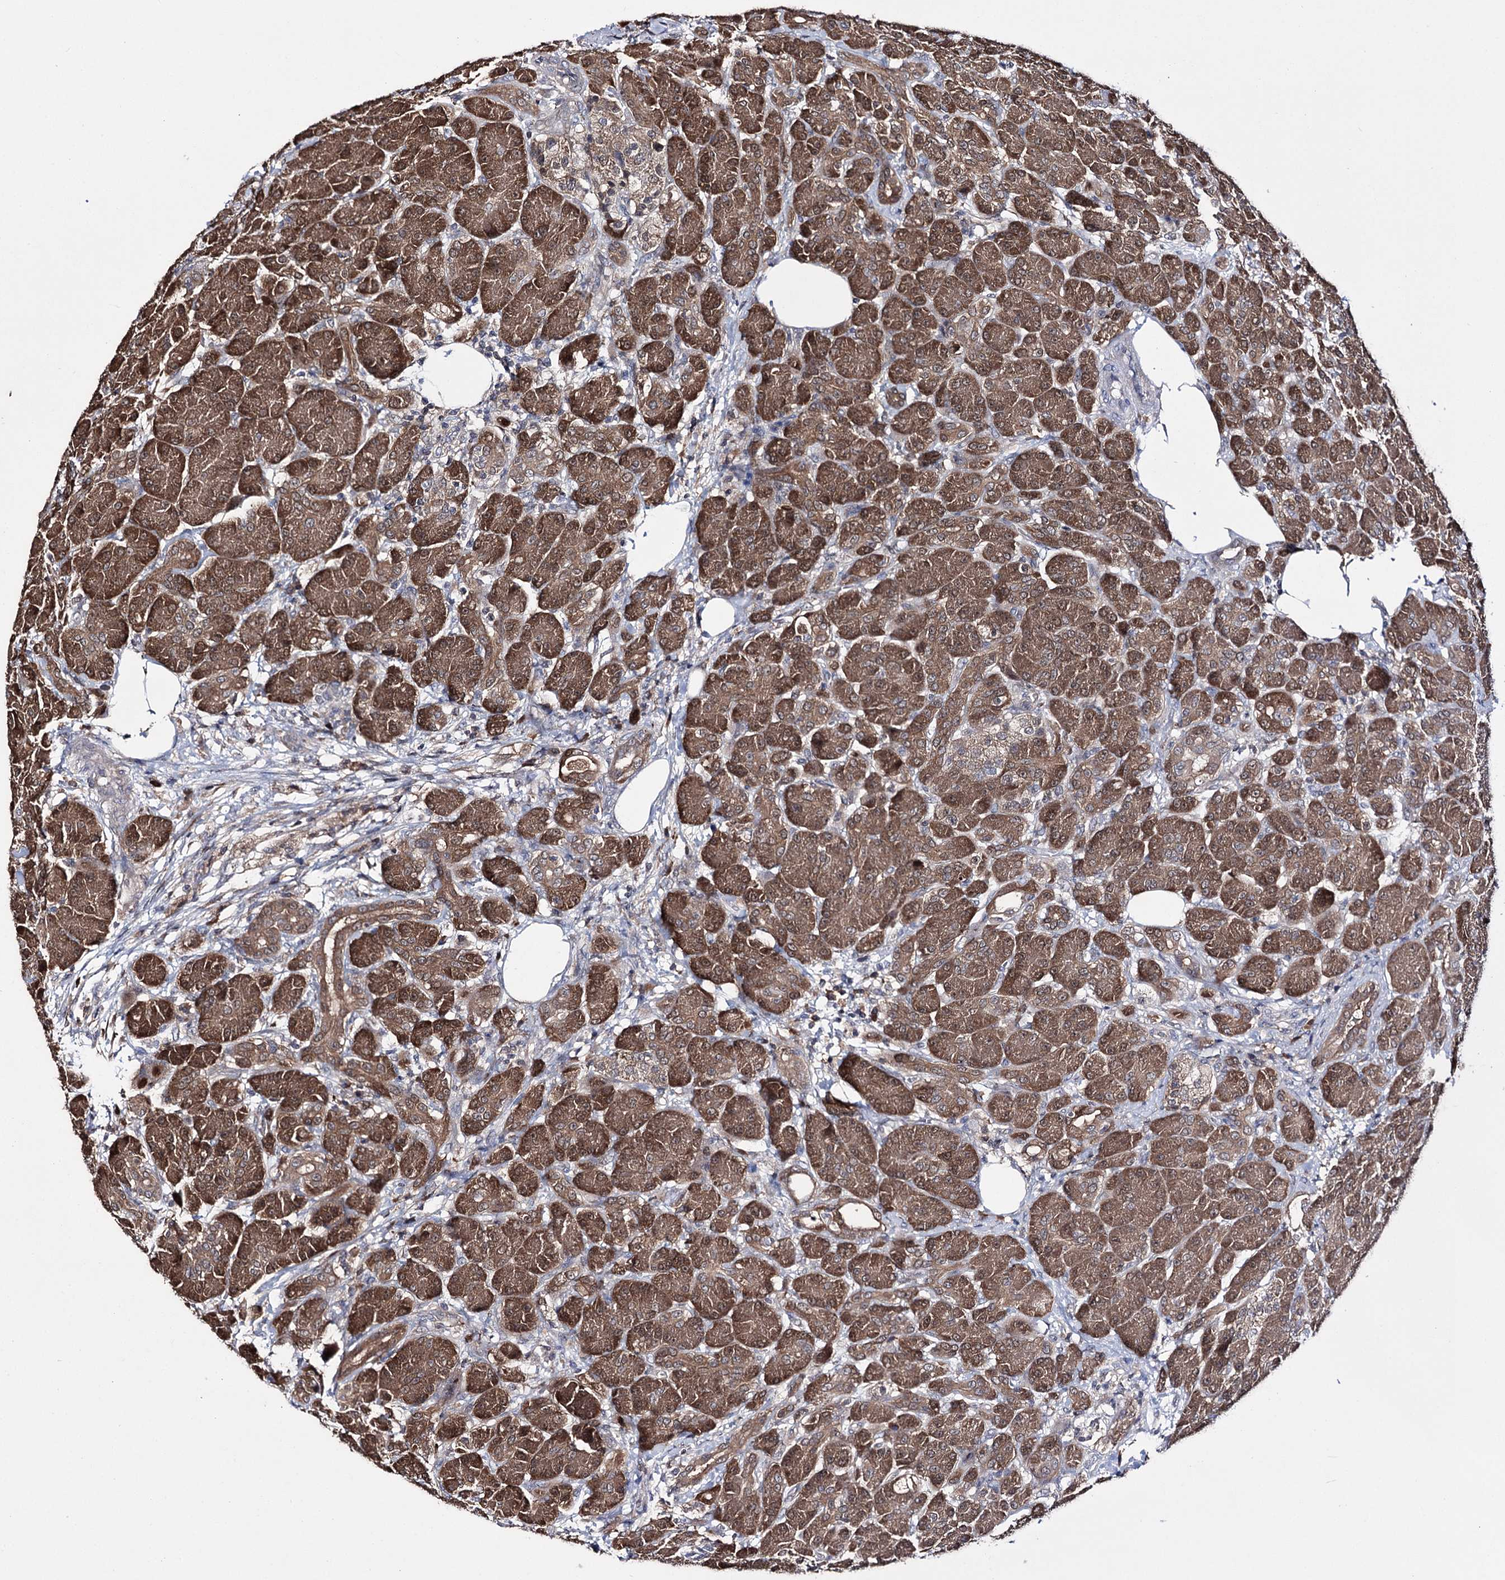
{"staining": {"intensity": "strong", "quantity": ">75%", "location": "cytoplasmic/membranous"}, "tissue": "pancreas", "cell_type": "Exocrine glandular cells", "image_type": "normal", "snomed": [{"axis": "morphology", "description": "Normal tissue, NOS"}, {"axis": "topography", "description": "Pancreas"}], "caption": "The histopathology image shows immunohistochemical staining of unremarkable pancreas. There is strong cytoplasmic/membranous expression is present in approximately >75% of exocrine glandular cells. The staining was performed using DAB (3,3'-diaminobenzidine), with brown indicating positive protein expression. Nuclei are stained blue with hematoxylin.", "gene": "PTER", "patient": {"sex": "male", "age": 63}}